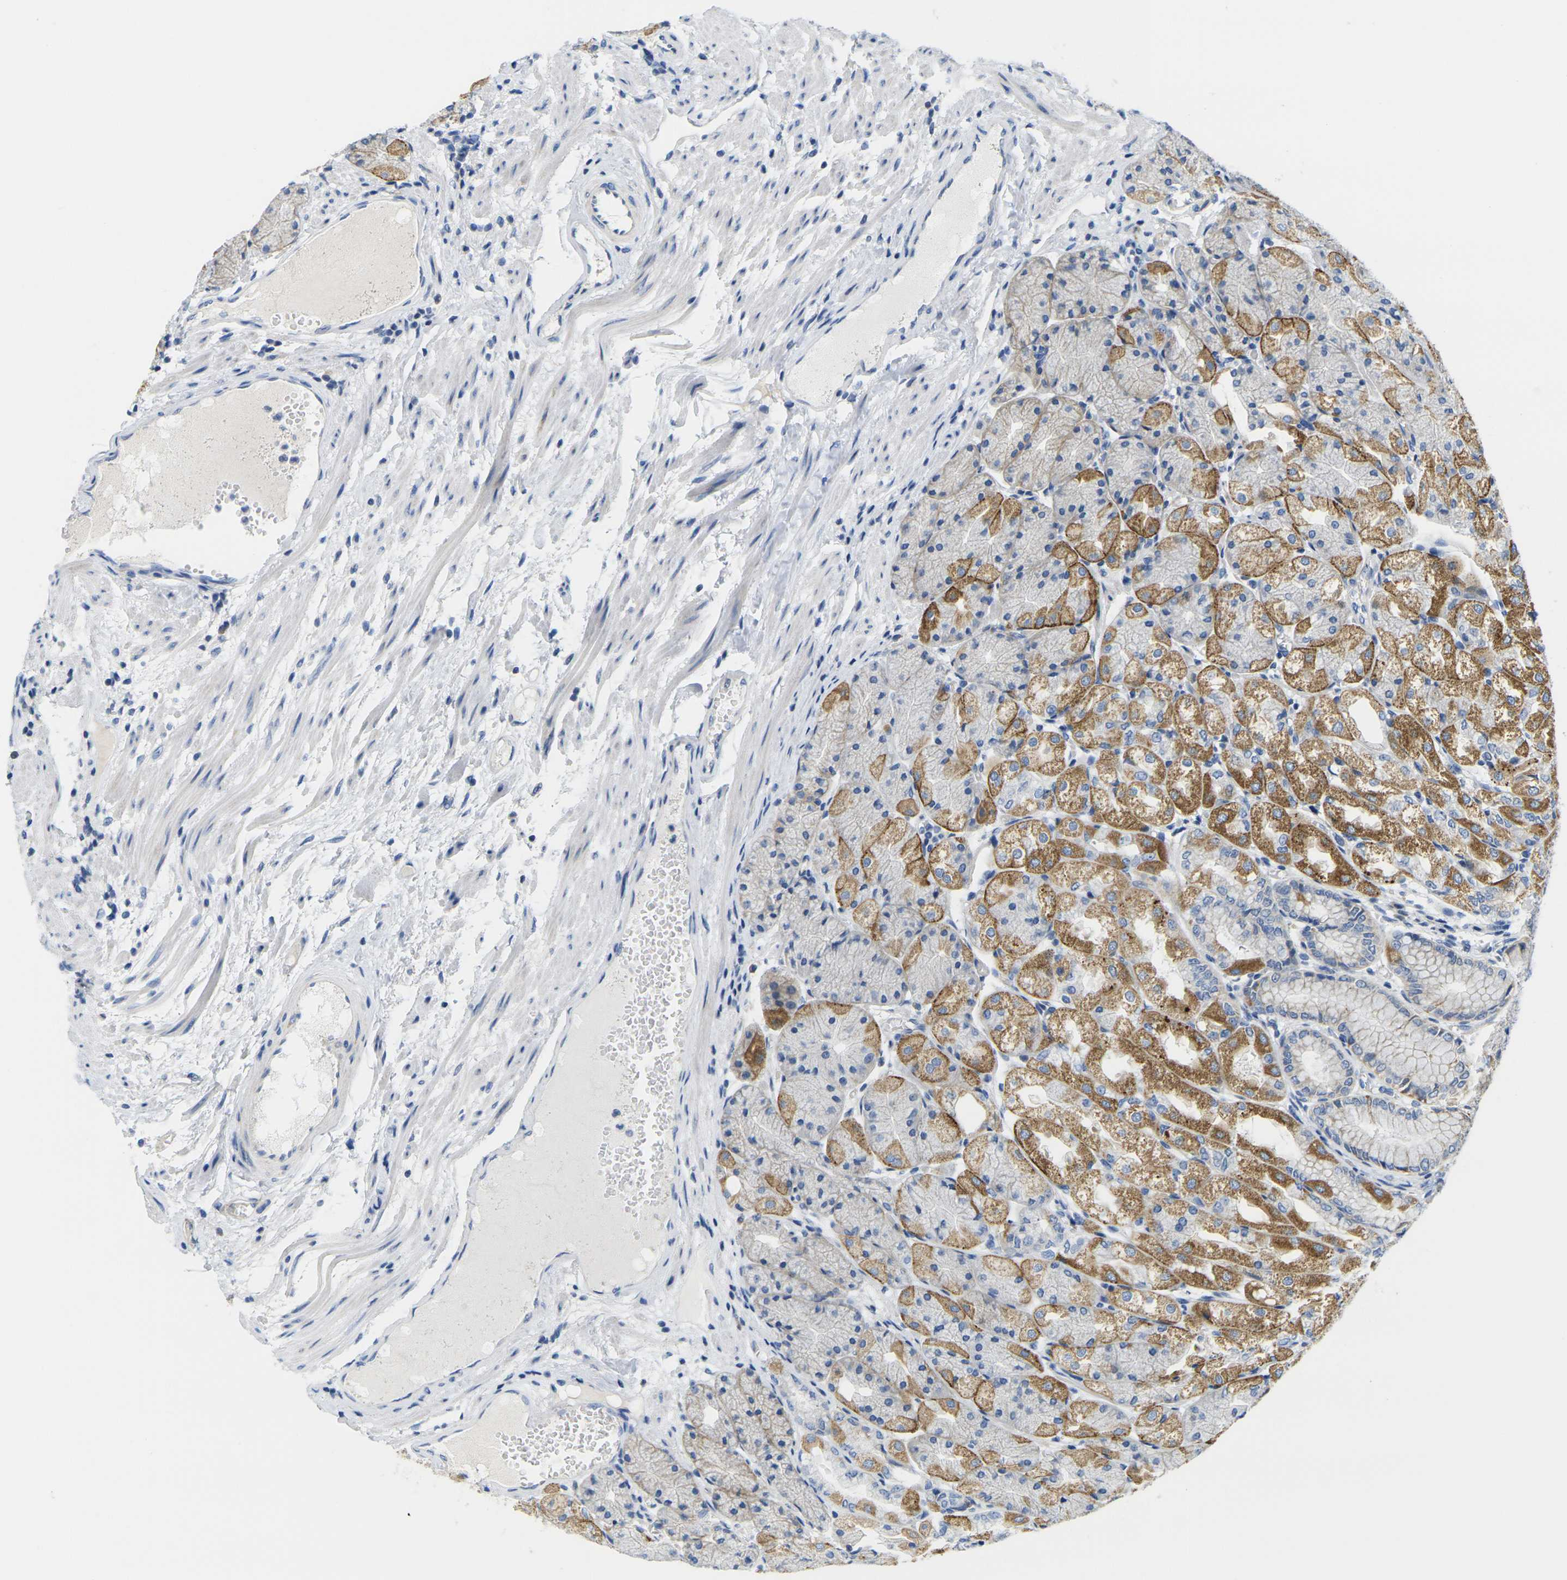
{"staining": {"intensity": "strong", "quantity": "25%-75%", "location": "cytoplasmic/membranous"}, "tissue": "stomach", "cell_type": "Glandular cells", "image_type": "normal", "snomed": [{"axis": "morphology", "description": "Normal tissue, NOS"}, {"axis": "topography", "description": "Stomach, upper"}], "caption": "A histopathology image of stomach stained for a protein reveals strong cytoplasmic/membranous brown staining in glandular cells. The staining is performed using DAB (3,3'-diaminobenzidine) brown chromogen to label protein expression. The nuclei are counter-stained blue using hematoxylin.", "gene": "OTOF", "patient": {"sex": "male", "age": 72}}